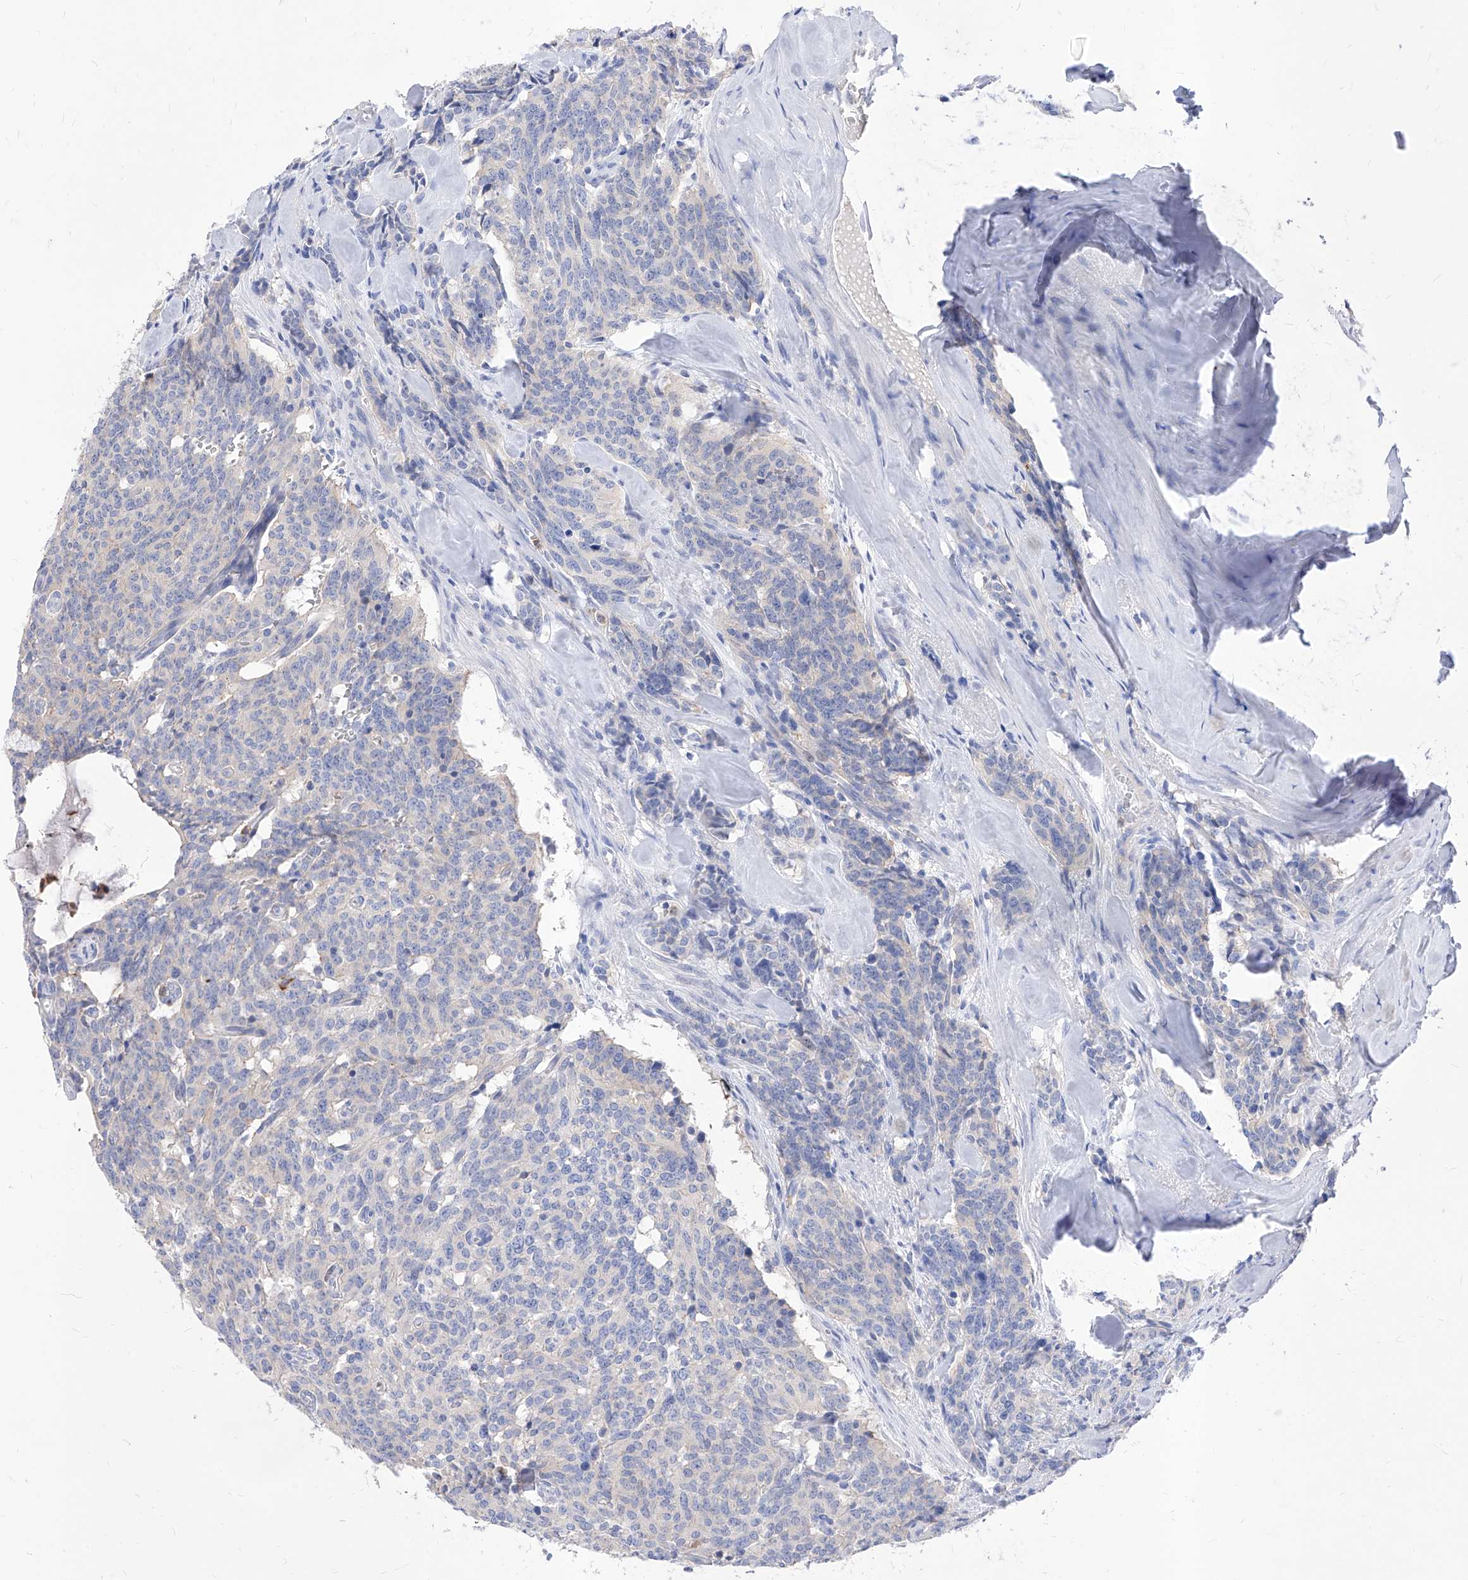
{"staining": {"intensity": "weak", "quantity": "<25%", "location": "cytoplasmic/membranous"}, "tissue": "carcinoid", "cell_type": "Tumor cells", "image_type": "cancer", "snomed": [{"axis": "morphology", "description": "Carcinoid, malignant, NOS"}, {"axis": "topography", "description": "Lung"}], "caption": "Immunohistochemistry photomicrograph of human carcinoid stained for a protein (brown), which exhibits no staining in tumor cells.", "gene": "VAX1", "patient": {"sex": "female", "age": 46}}